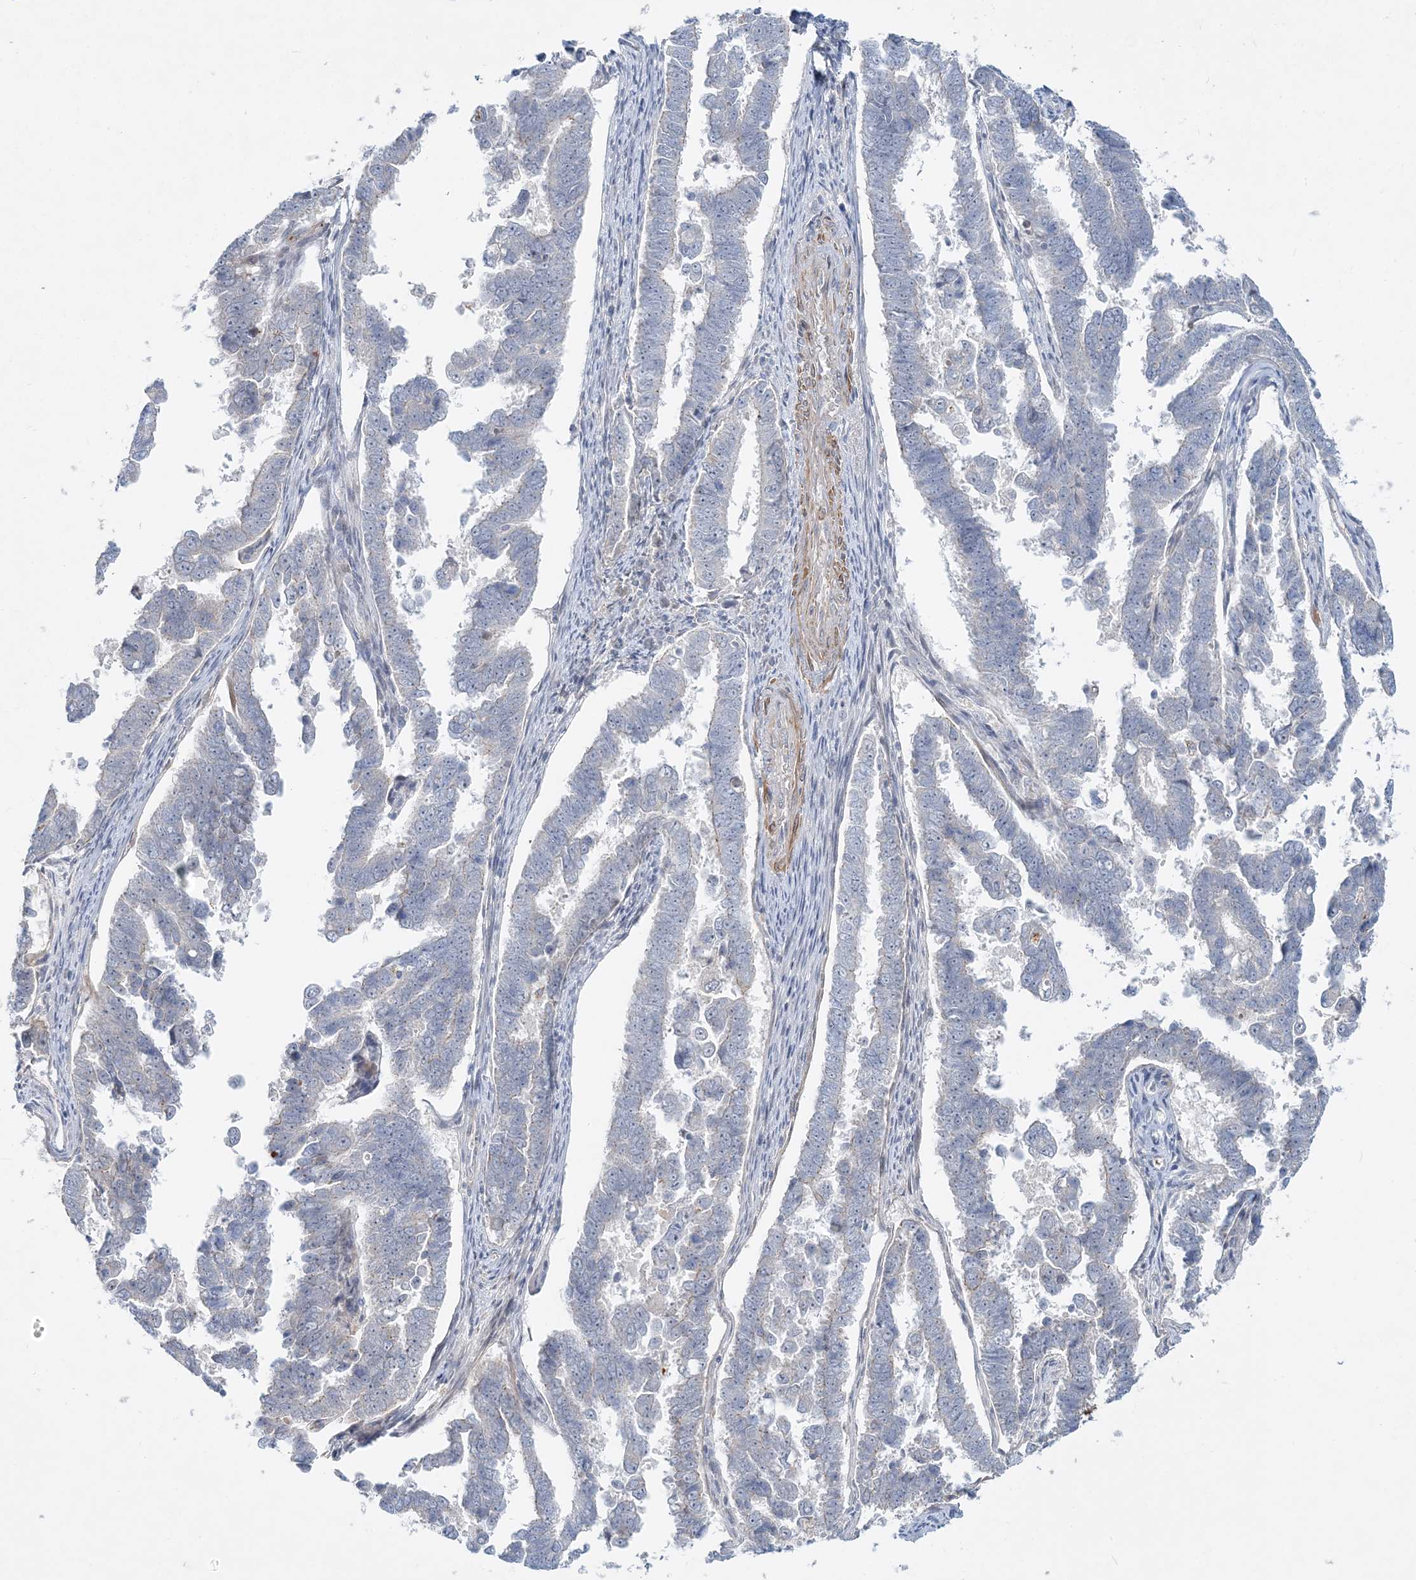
{"staining": {"intensity": "negative", "quantity": "none", "location": "none"}, "tissue": "endometrial cancer", "cell_type": "Tumor cells", "image_type": "cancer", "snomed": [{"axis": "morphology", "description": "Adenocarcinoma, NOS"}, {"axis": "topography", "description": "Endometrium"}], "caption": "Immunohistochemistry micrograph of endometrial cancer stained for a protein (brown), which displays no expression in tumor cells. The staining is performed using DAB brown chromogen with nuclei counter-stained in using hematoxylin.", "gene": "DNAH5", "patient": {"sex": "female", "age": 75}}